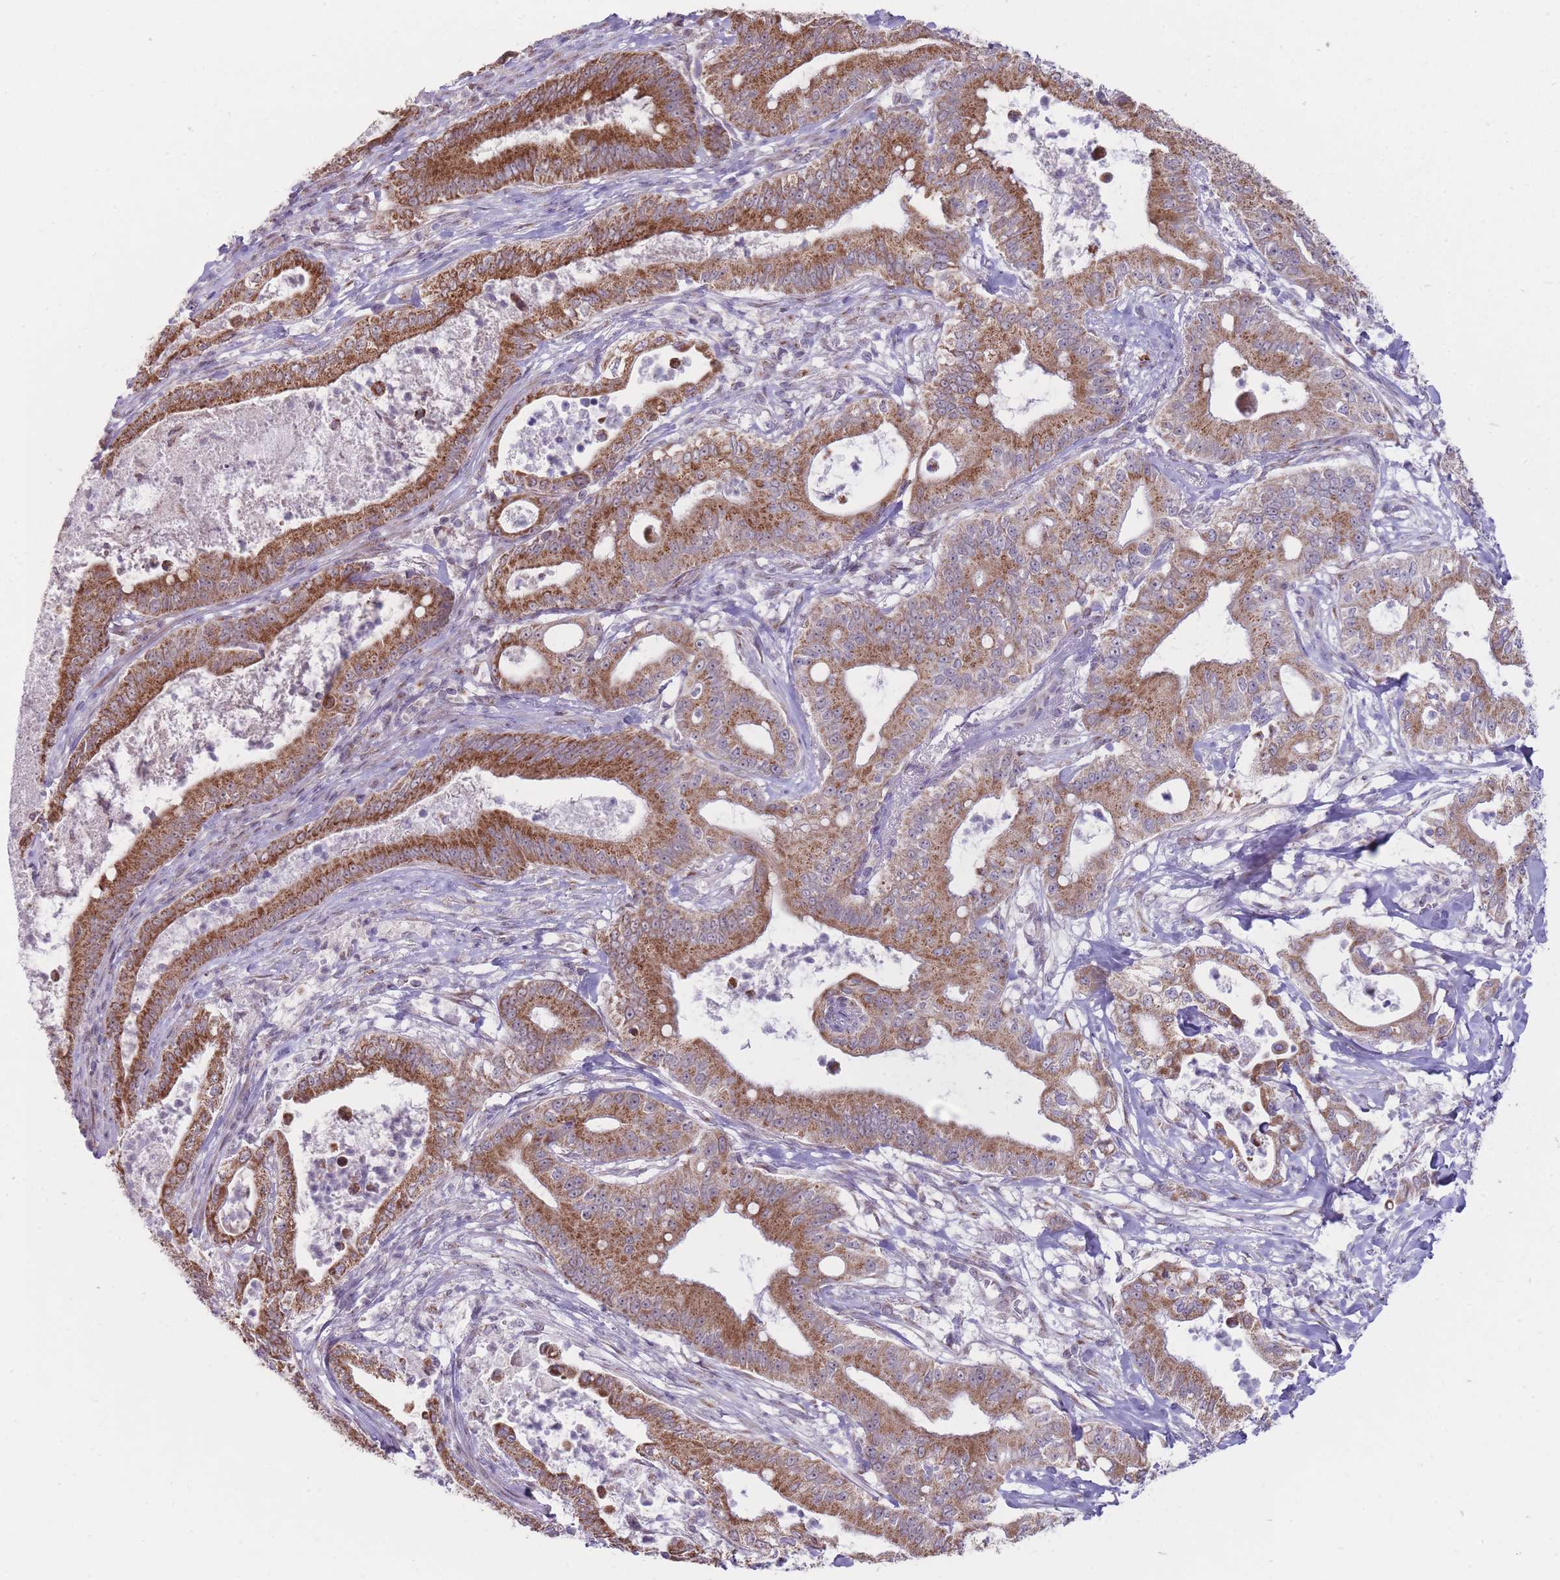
{"staining": {"intensity": "moderate", "quantity": ">75%", "location": "cytoplasmic/membranous"}, "tissue": "pancreatic cancer", "cell_type": "Tumor cells", "image_type": "cancer", "snomed": [{"axis": "morphology", "description": "Adenocarcinoma, NOS"}, {"axis": "topography", "description": "Pancreas"}], "caption": "IHC of pancreatic cancer (adenocarcinoma) demonstrates medium levels of moderate cytoplasmic/membranous staining in approximately >75% of tumor cells. (DAB (3,3'-diaminobenzidine) = brown stain, brightfield microscopy at high magnification).", "gene": "NELL1", "patient": {"sex": "male", "age": 71}}